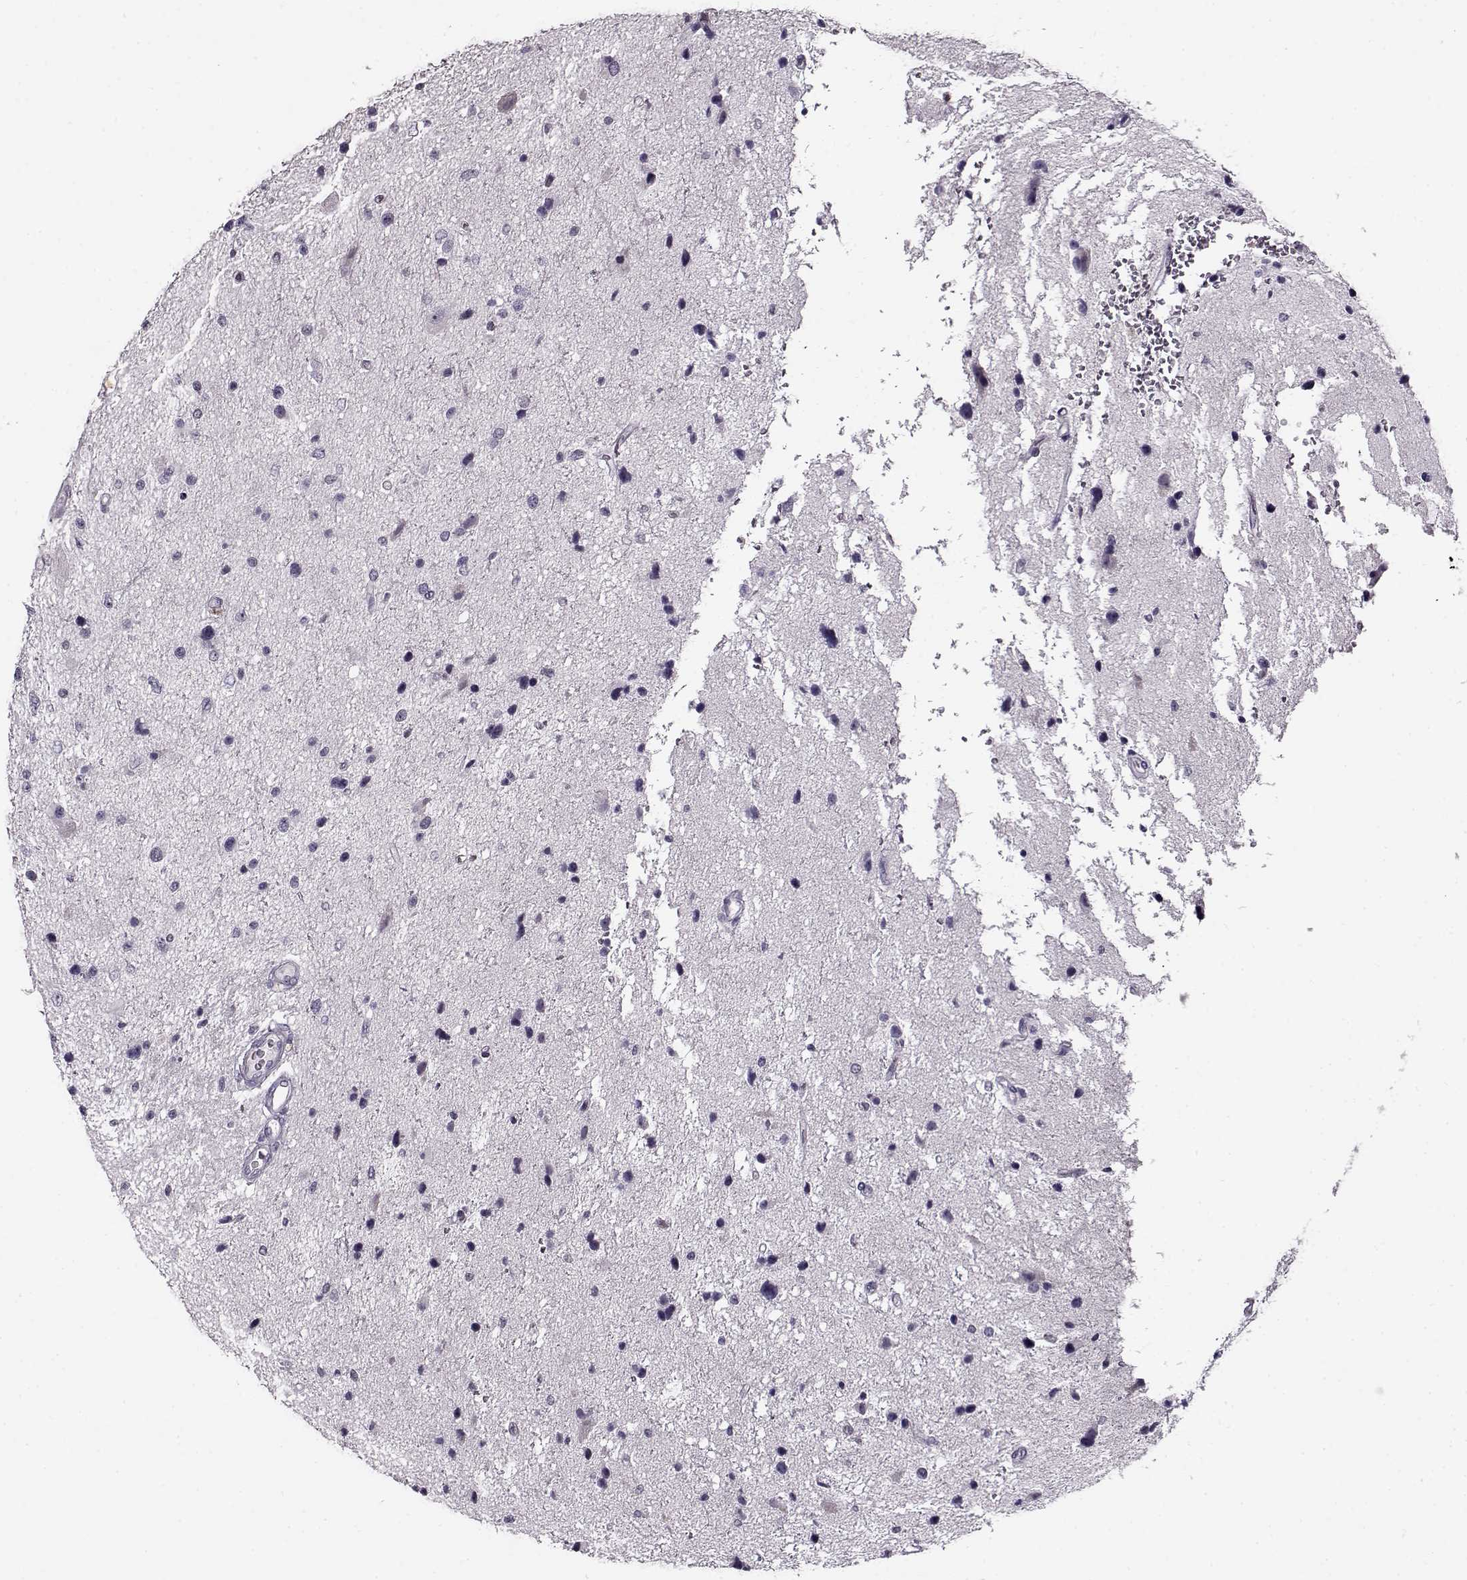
{"staining": {"intensity": "negative", "quantity": "none", "location": "none"}, "tissue": "glioma", "cell_type": "Tumor cells", "image_type": "cancer", "snomed": [{"axis": "morphology", "description": "Glioma, malignant, Low grade"}, {"axis": "topography", "description": "Brain"}], "caption": "This image is of malignant low-grade glioma stained with IHC to label a protein in brown with the nuclei are counter-stained blue. There is no positivity in tumor cells.", "gene": "RP1L1", "patient": {"sex": "female", "age": 32}}